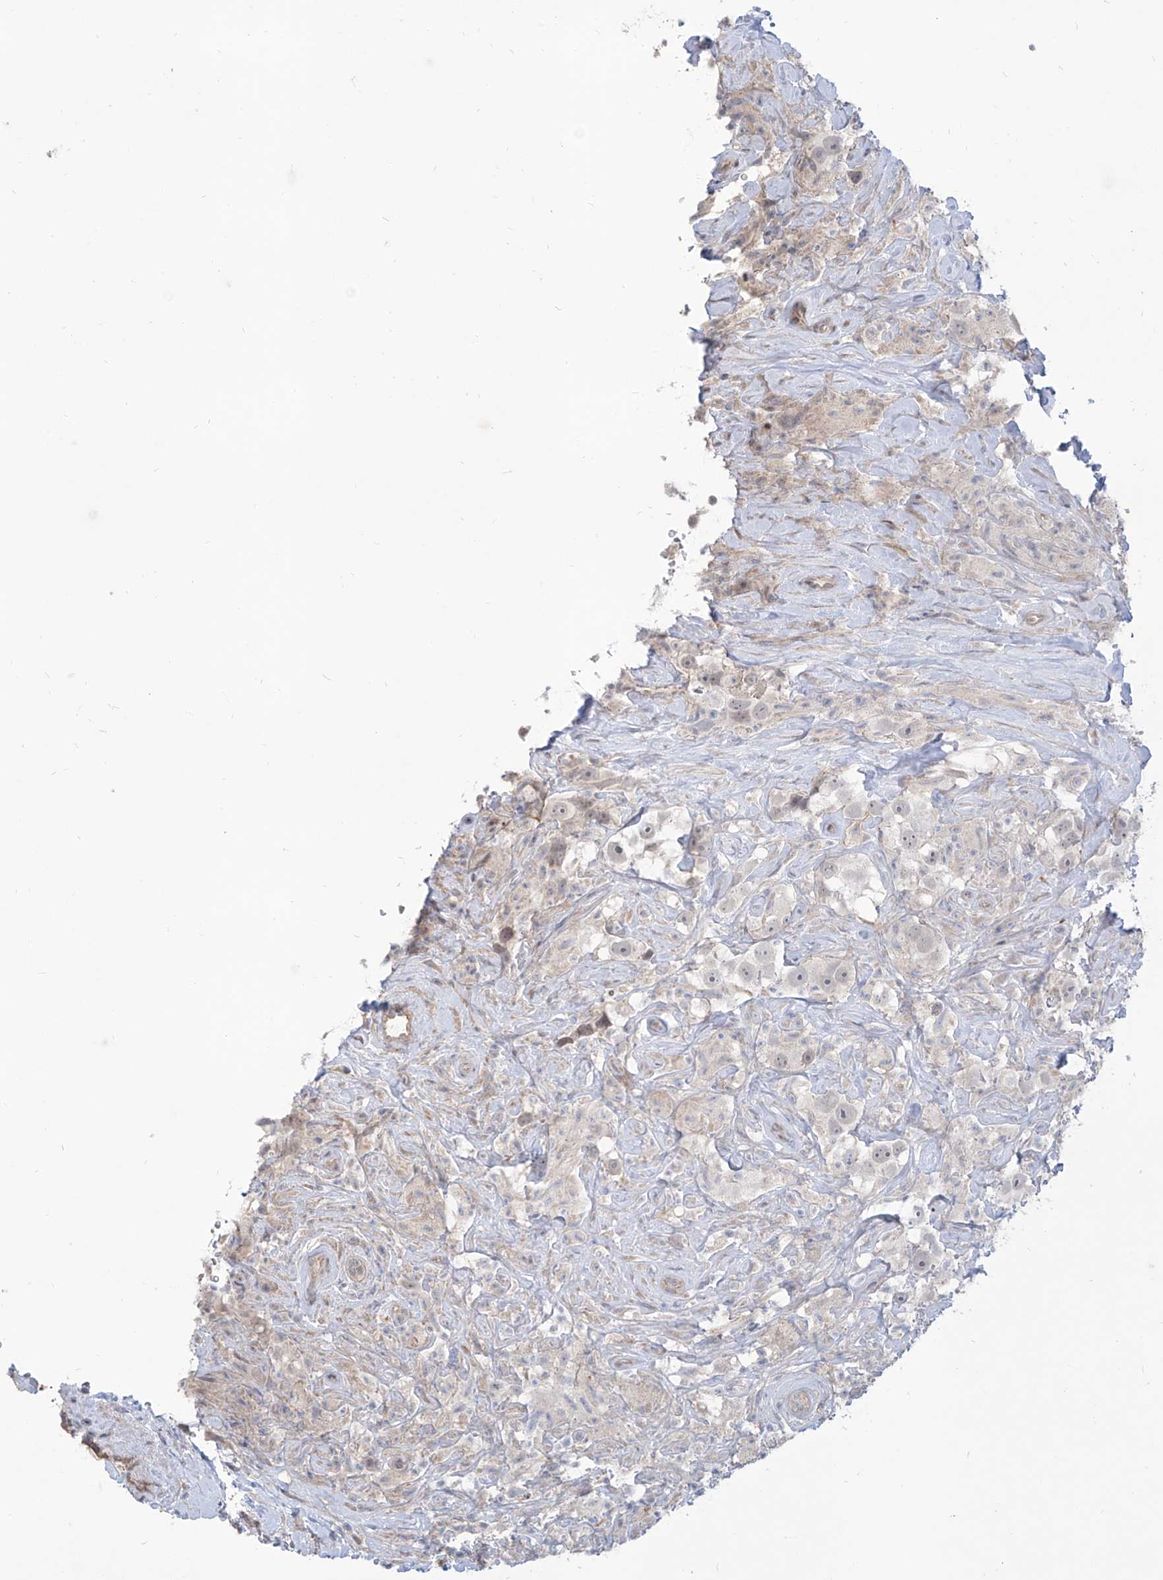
{"staining": {"intensity": "negative", "quantity": "none", "location": "none"}, "tissue": "testis cancer", "cell_type": "Tumor cells", "image_type": "cancer", "snomed": [{"axis": "morphology", "description": "Seminoma, NOS"}, {"axis": "topography", "description": "Testis"}], "caption": "This is a image of immunohistochemistry staining of testis seminoma, which shows no staining in tumor cells. (DAB (3,3'-diaminobenzidine) immunohistochemistry visualized using brightfield microscopy, high magnification).", "gene": "LRRC1", "patient": {"sex": "male", "age": 49}}